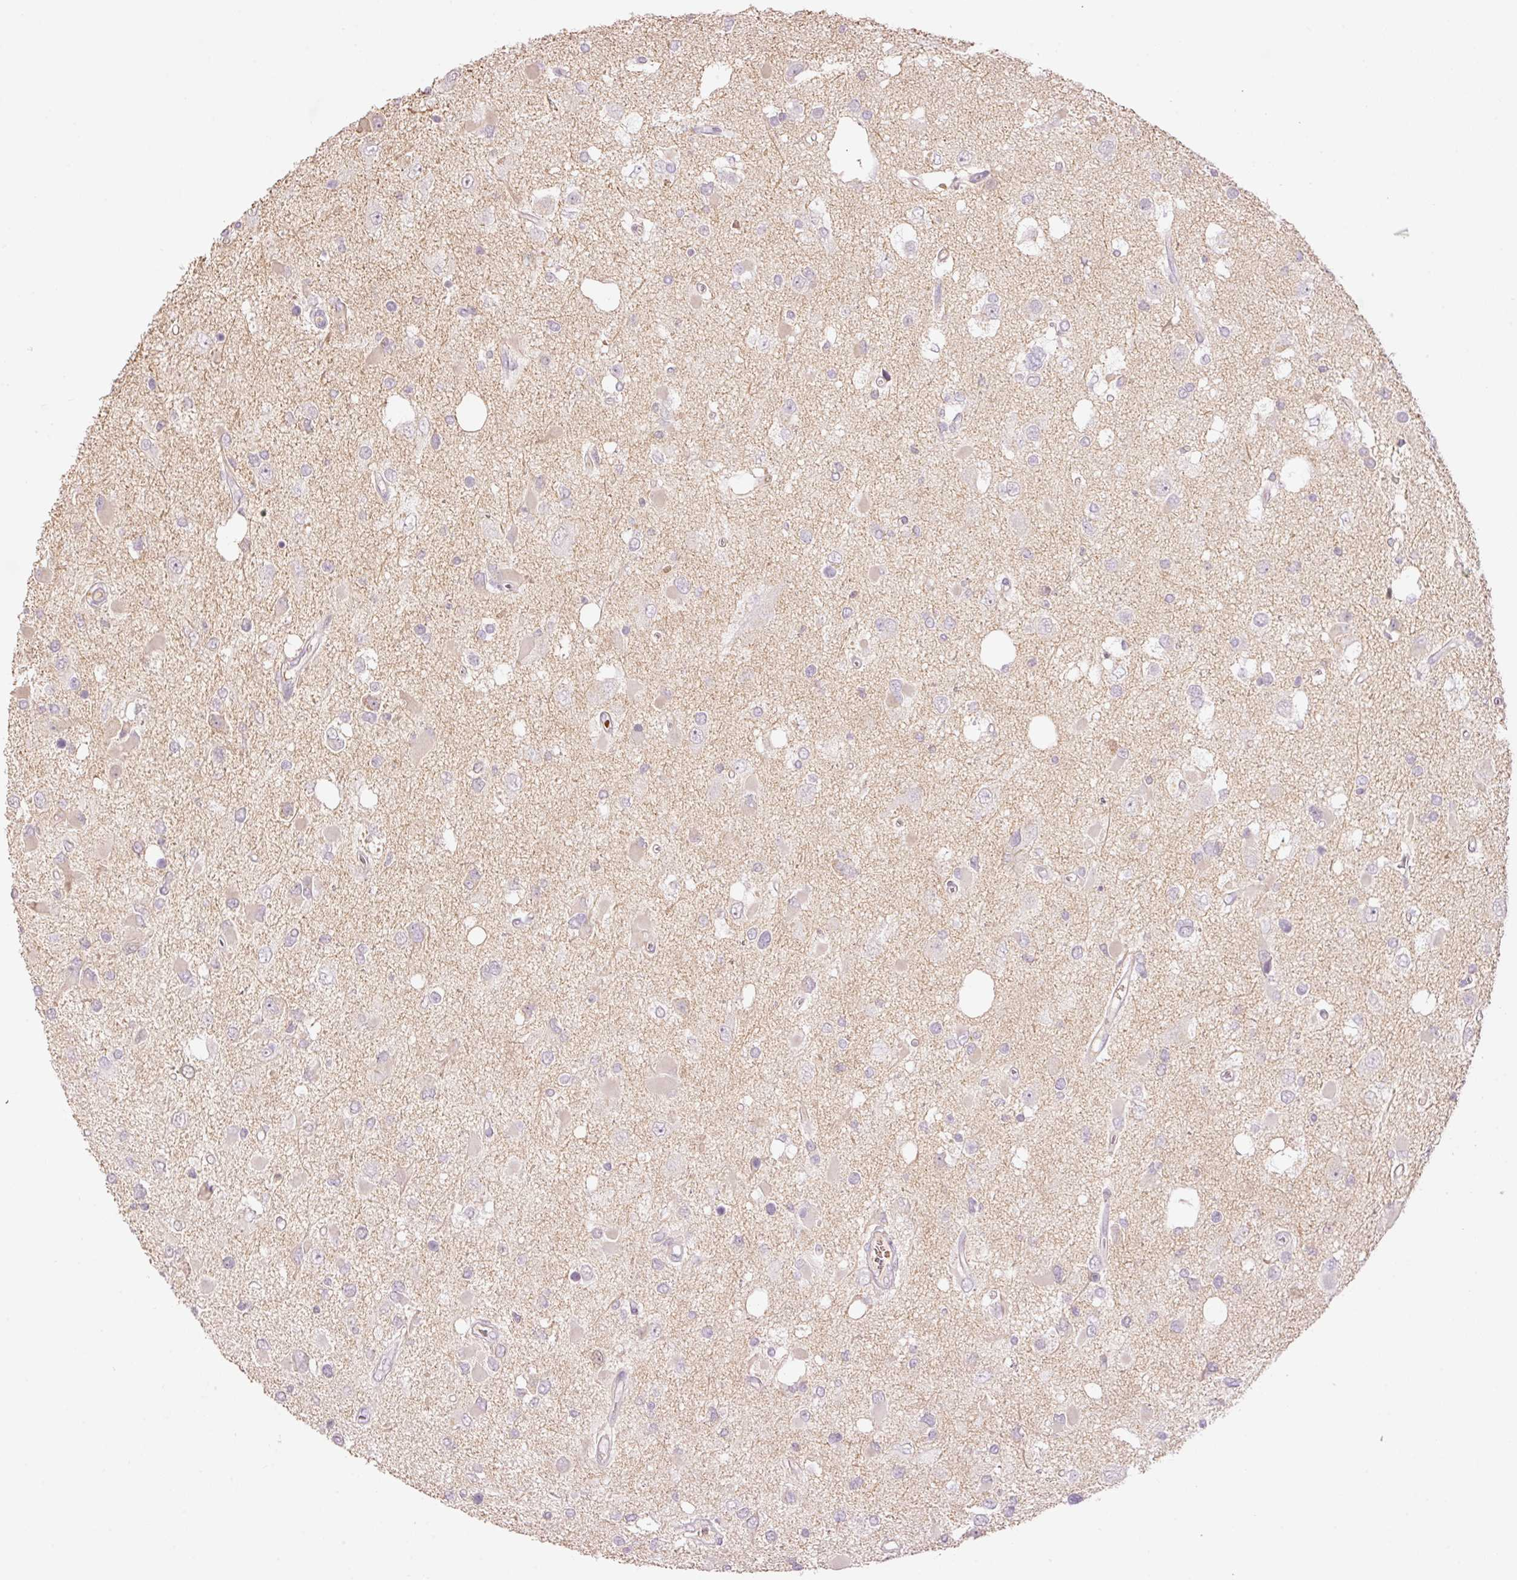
{"staining": {"intensity": "negative", "quantity": "none", "location": "none"}, "tissue": "glioma", "cell_type": "Tumor cells", "image_type": "cancer", "snomed": [{"axis": "morphology", "description": "Glioma, malignant, High grade"}, {"axis": "topography", "description": "Brain"}], "caption": "Tumor cells are negative for protein expression in human malignant glioma (high-grade).", "gene": "LY6G6D", "patient": {"sex": "male", "age": 53}}